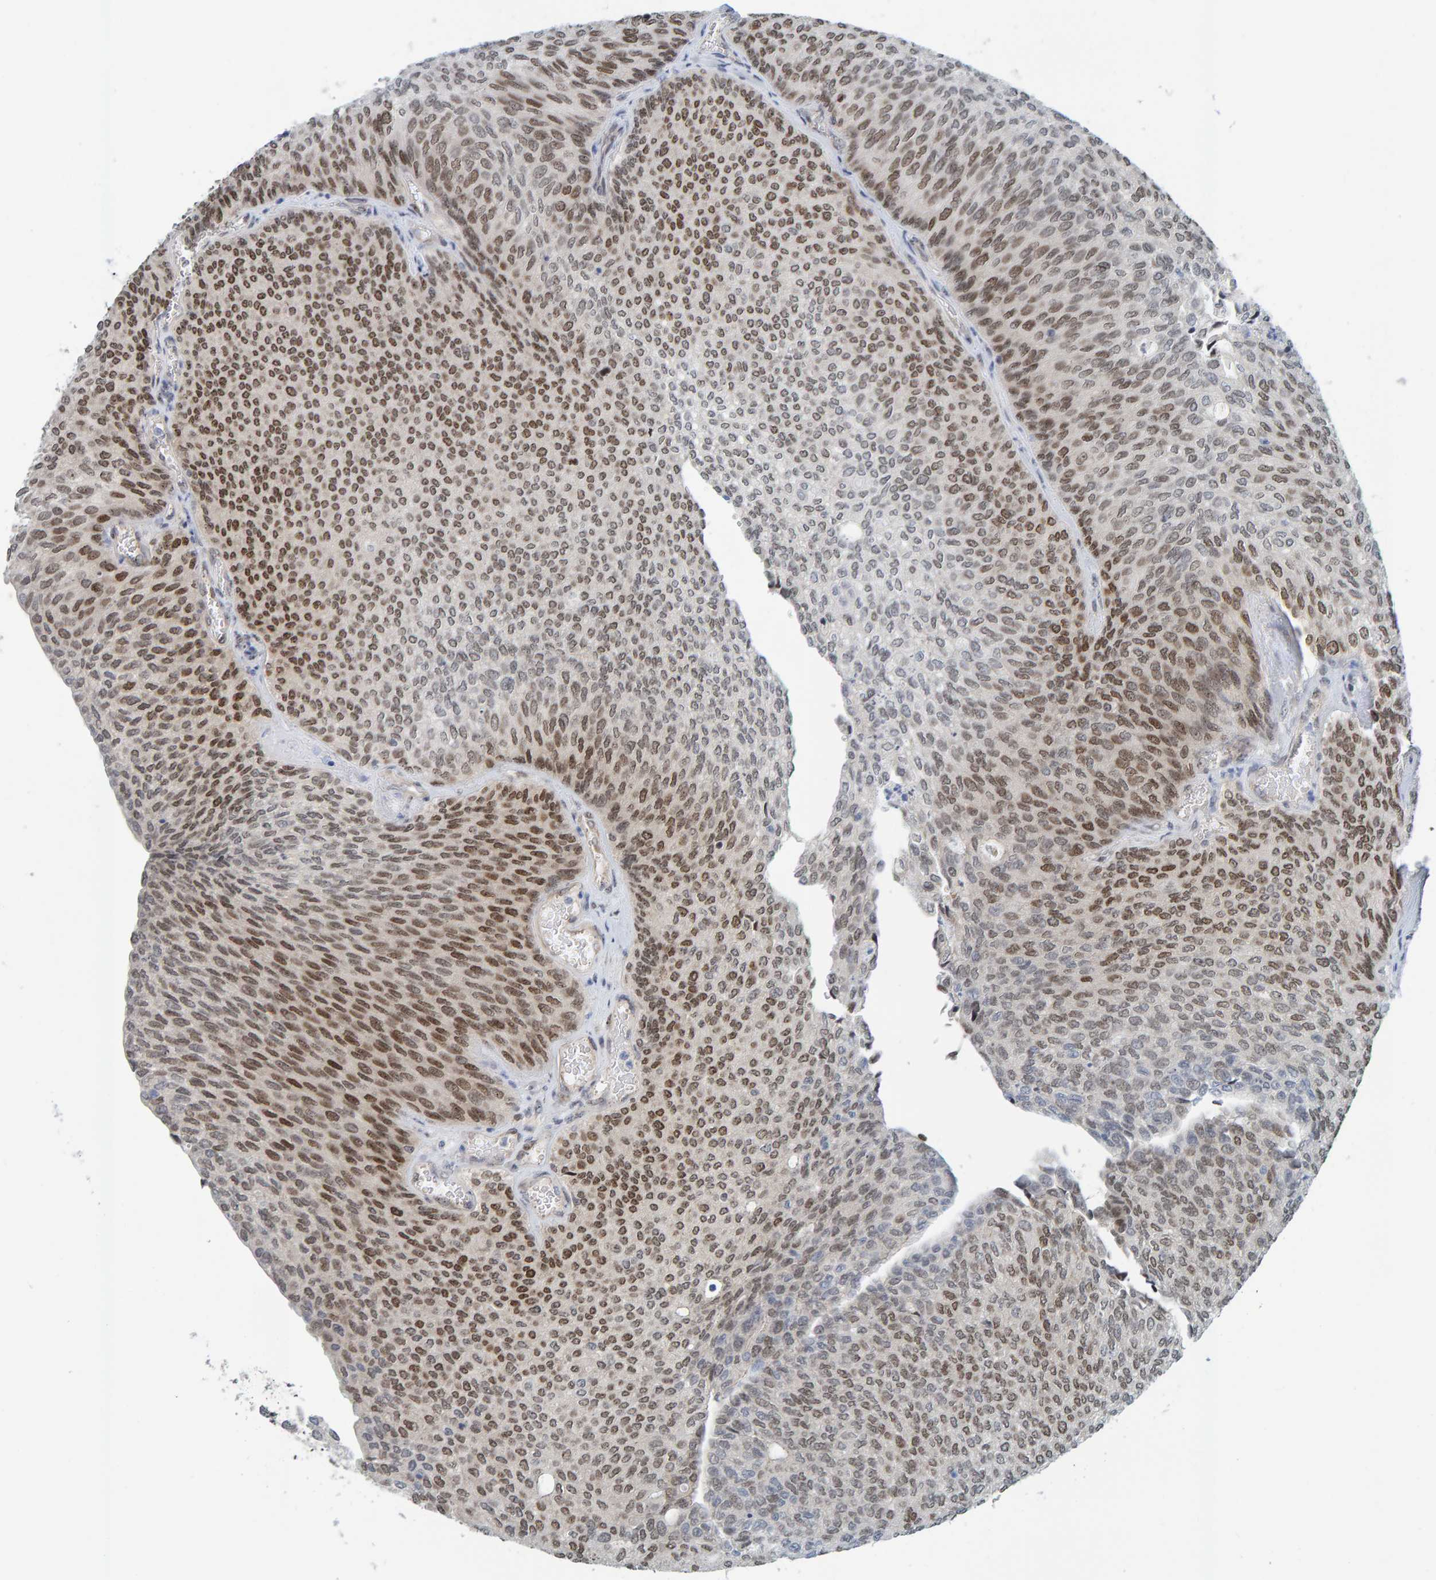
{"staining": {"intensity": "moderate", "quantity": ">75%", "location": "nuclear"}, "tissue": "urothelial cancer", "cell_type": "Tumor cells", "image_type": "cancer", "snomed": [{"axis": "morphology", "description": "Urothelial carcinoma, Low grade"}, {"axis": "topography", "description": "Urinary bladder"}], "caption": "Immunohistochemical staining of low-grade urothelial carcinoma shows medium levels of moderate nuclear protein staining in about >75% of tumor cells.", "gene": "POLR1E", "patient": {"sex": "female", "age": 79}}